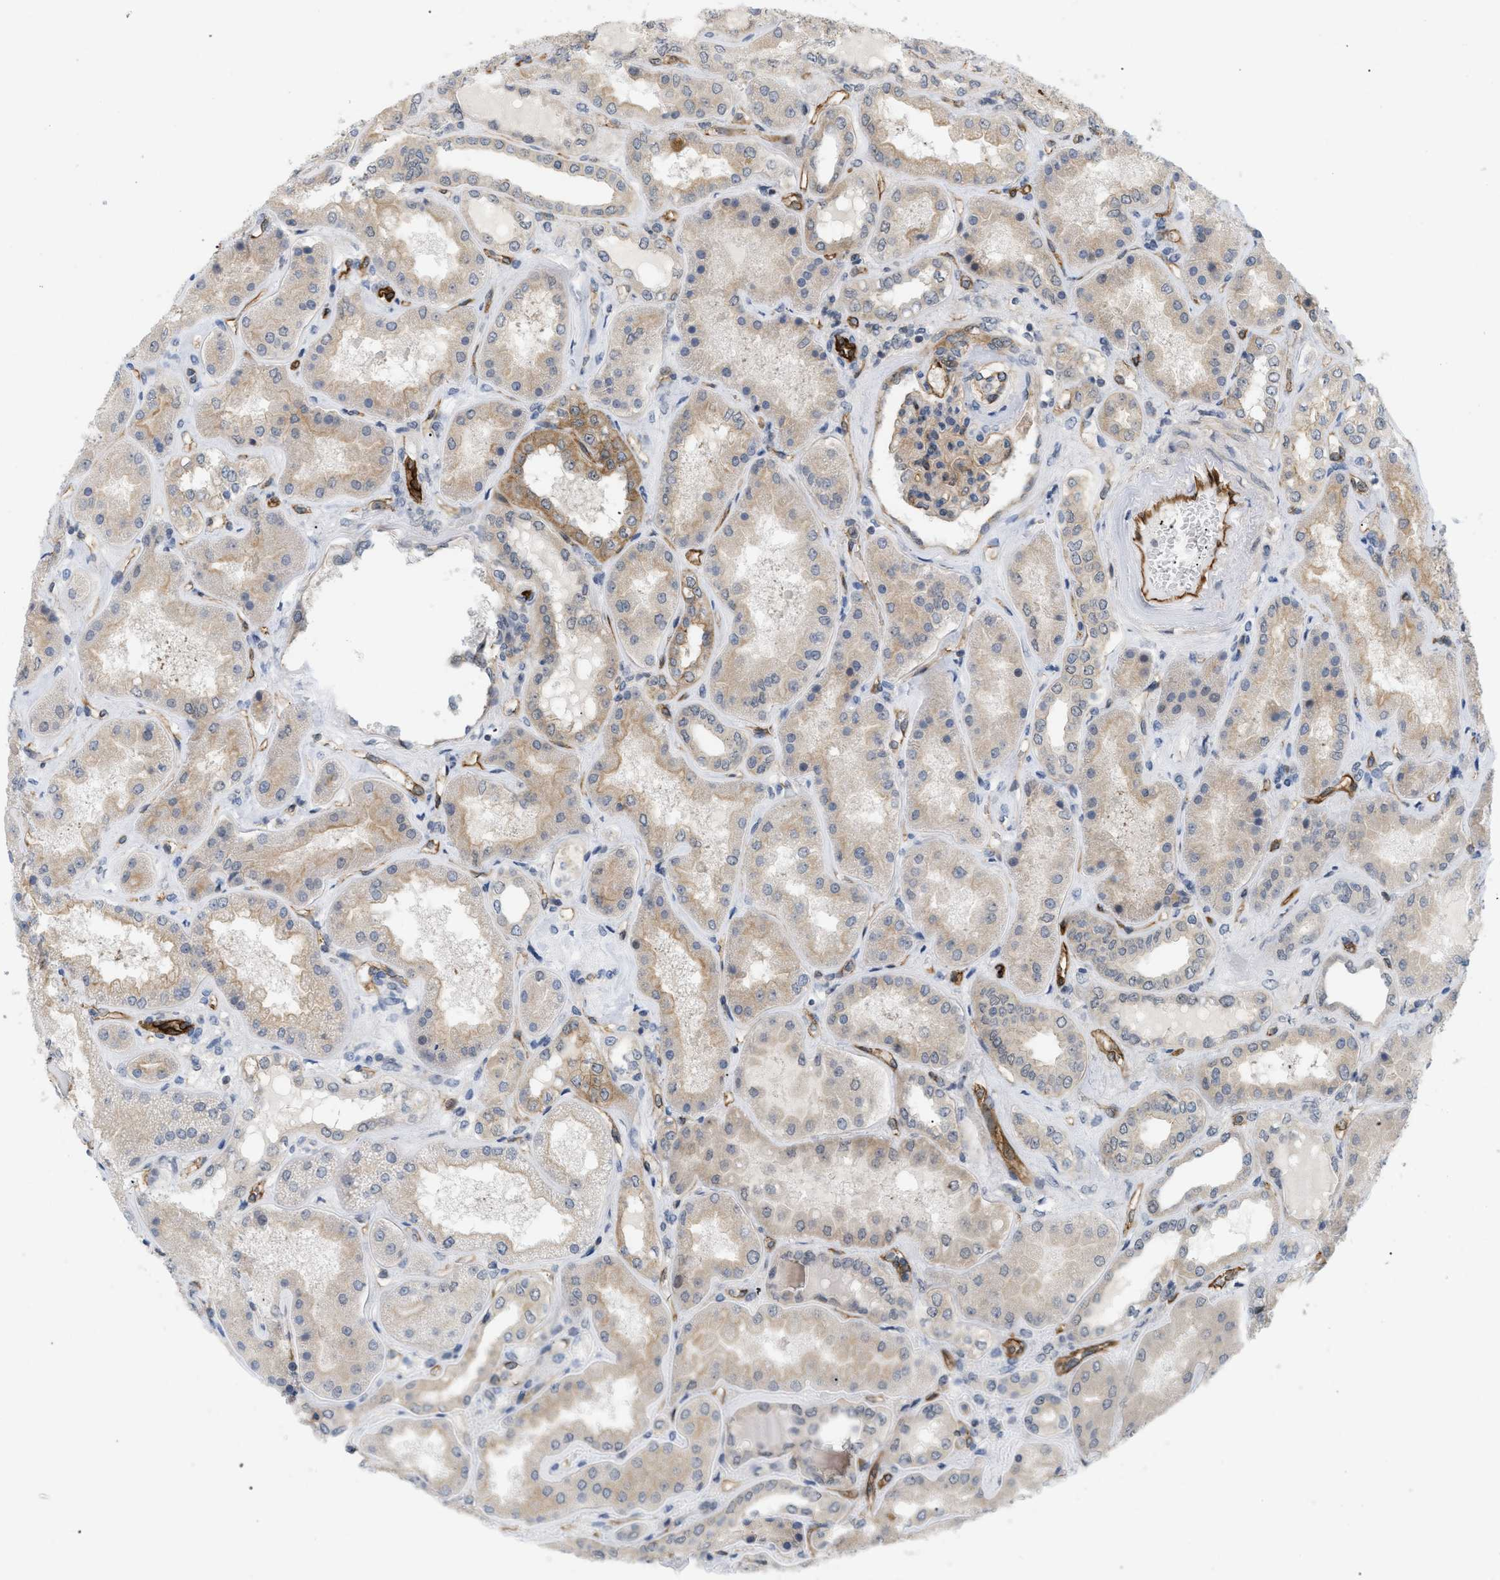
{"staining": {"intensity": "moderate", "quantity": ">75%", "location": "cytoplasmic/membranous"}, "tissue": "kidney", "cell_type": "Cells in glomeruli", "image_type": "normal", "snomed": [{"axis": "morphology", "description": "Normal tissue, NOS"}, {"axis": "topography", "description": "Kidney"}], "caption": "The photomicrograph demonstrates a brown stain indicating the presence of a protein in the cytoplasmic/membranous of cells in glomeruli in kidney. Immunohistochemistry (ihc) stains the protein of interest in brown and the nuclei are stained blue.", "gene": "PALMD", "patient": {"sex": "female", "age": 56}}